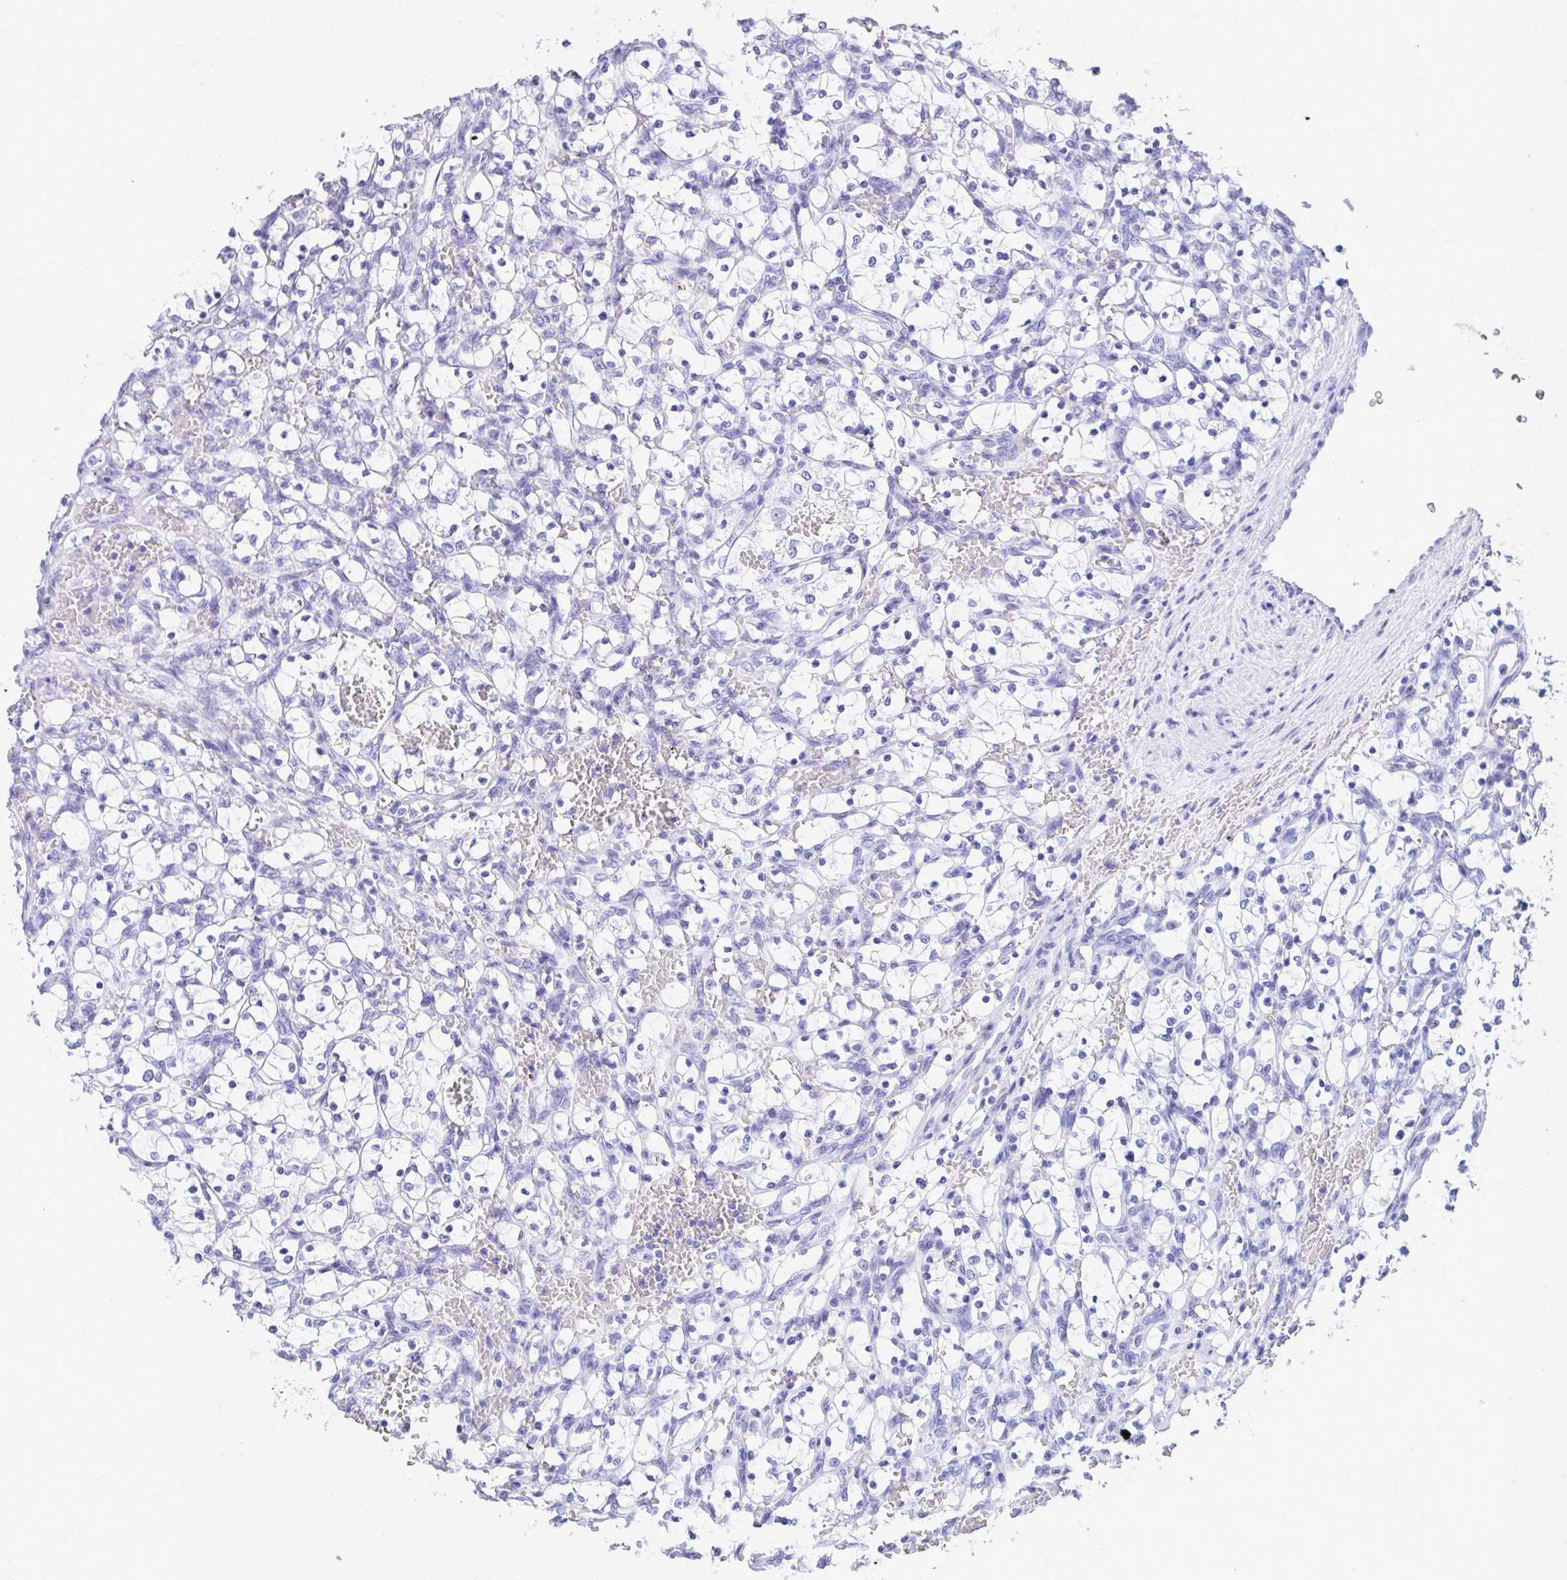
{"staining": {"intensity": "negative", "quantity": "none", "location": "none"}, "tissue": "renal cancer", "cell_type": "Tumor cells", "image_type": "cancer", "snomed": [{"axis": "morphology", "description": "Adenocarcinoma, NOS"}, {"axis": "topography", "description": "Kidney"}], "caption": "Histopathology image shows no significant protein positivity in tumor cells of adenocarcinoma (renal).", "gene": "CD7", "patient": {"sex": "female", "age": 69}}